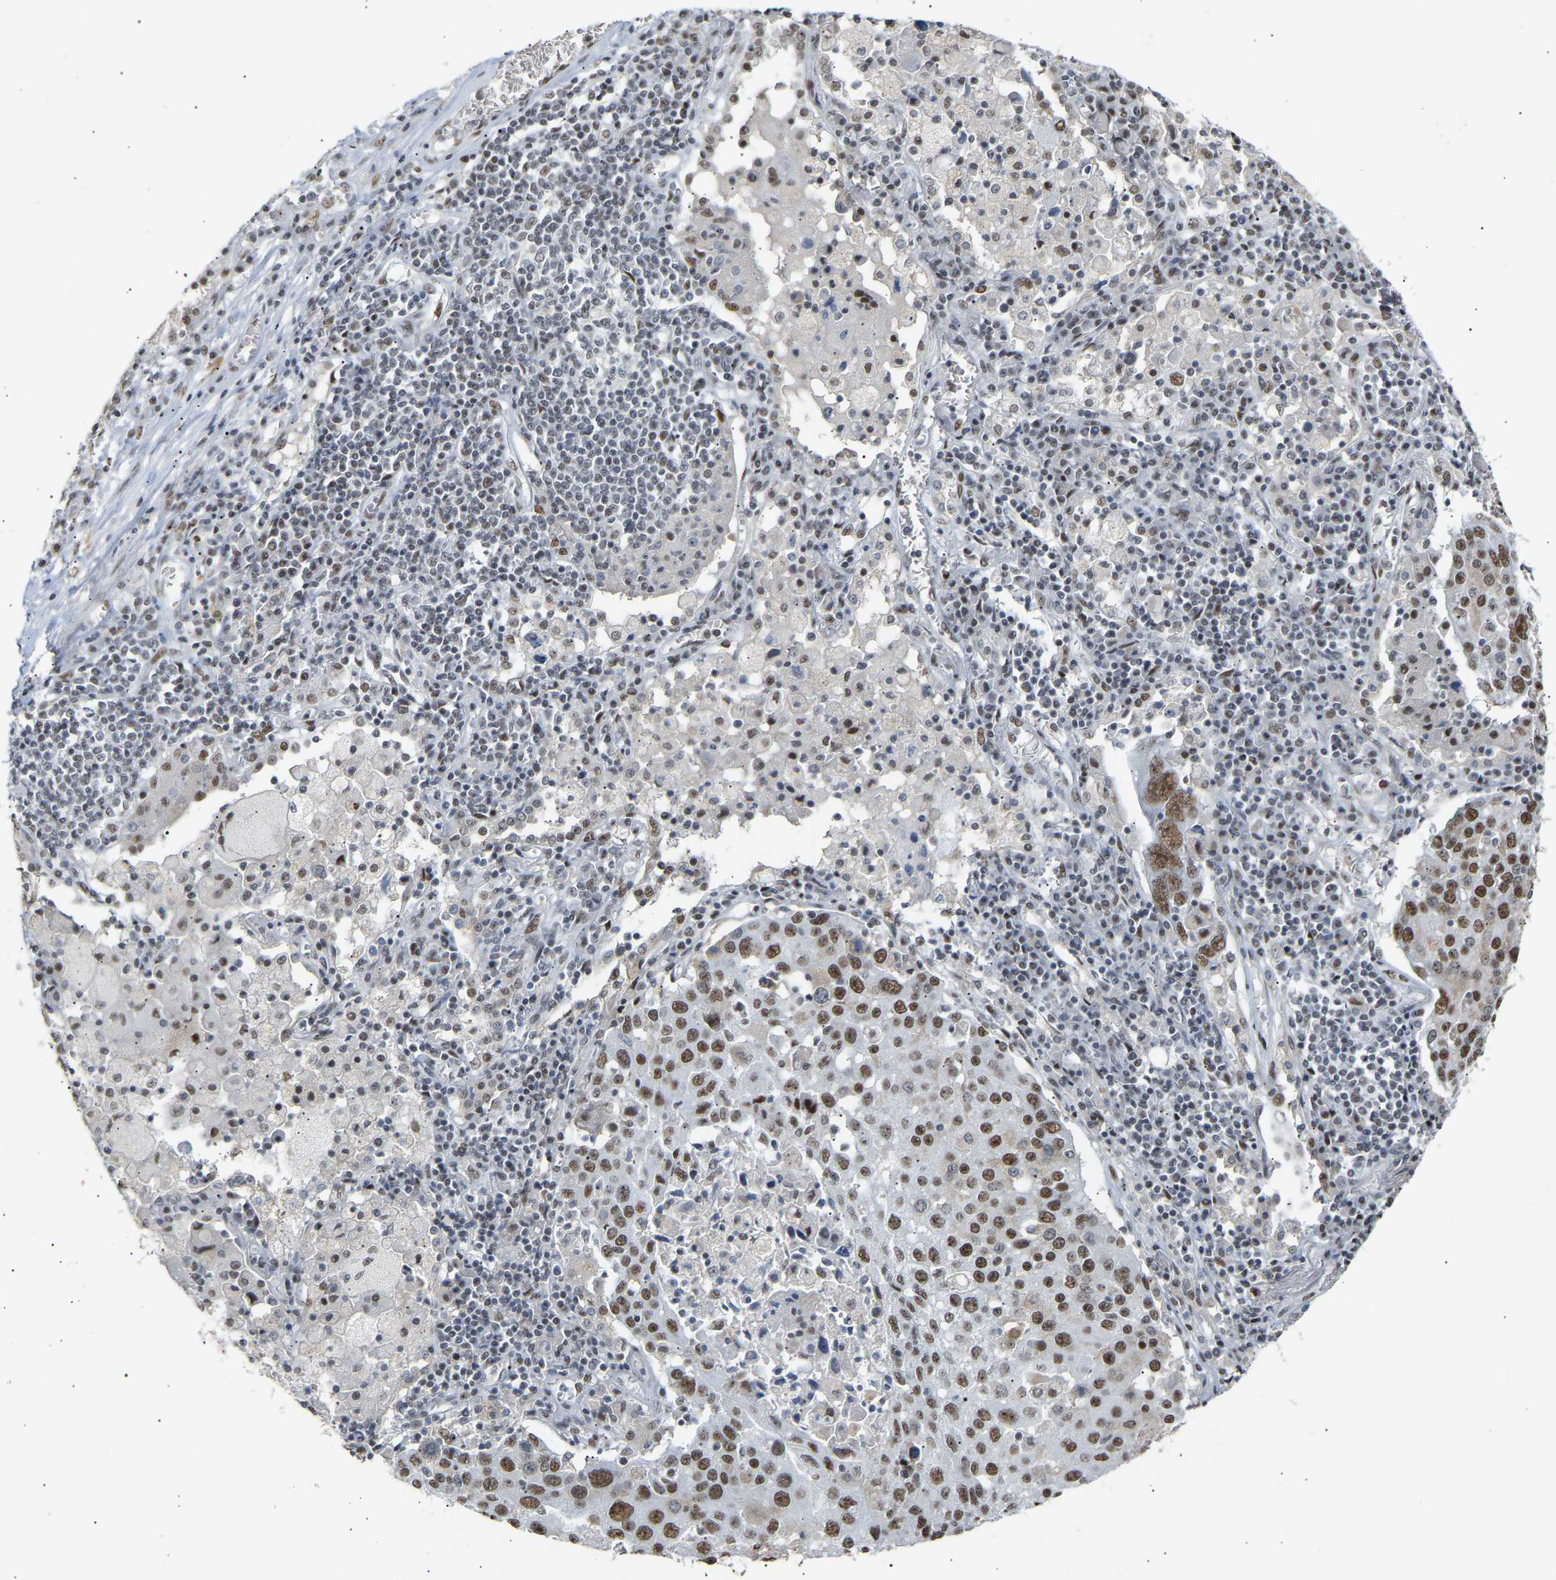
{"staining": {"intensity": "moderate", "quantity": ">75%", "location": "nuclear"}, "tissue": "lung cancer", "cell_type": "Tumor cells", "image_type": "cancer", "snomed": [{"axis": "morphology", "description": "Squamous cell carcinoma, NOS"}, {"axis": "topography", "description": "Lung"}], "caption": "About >75% of tumor cells in lung squamous cell carcinoma exhibit moderate nuclear protein staining as visualized by brown immunohistochemical staining.", "gene": "NELFB", "patient": {"sex": "male", "age": 65}}